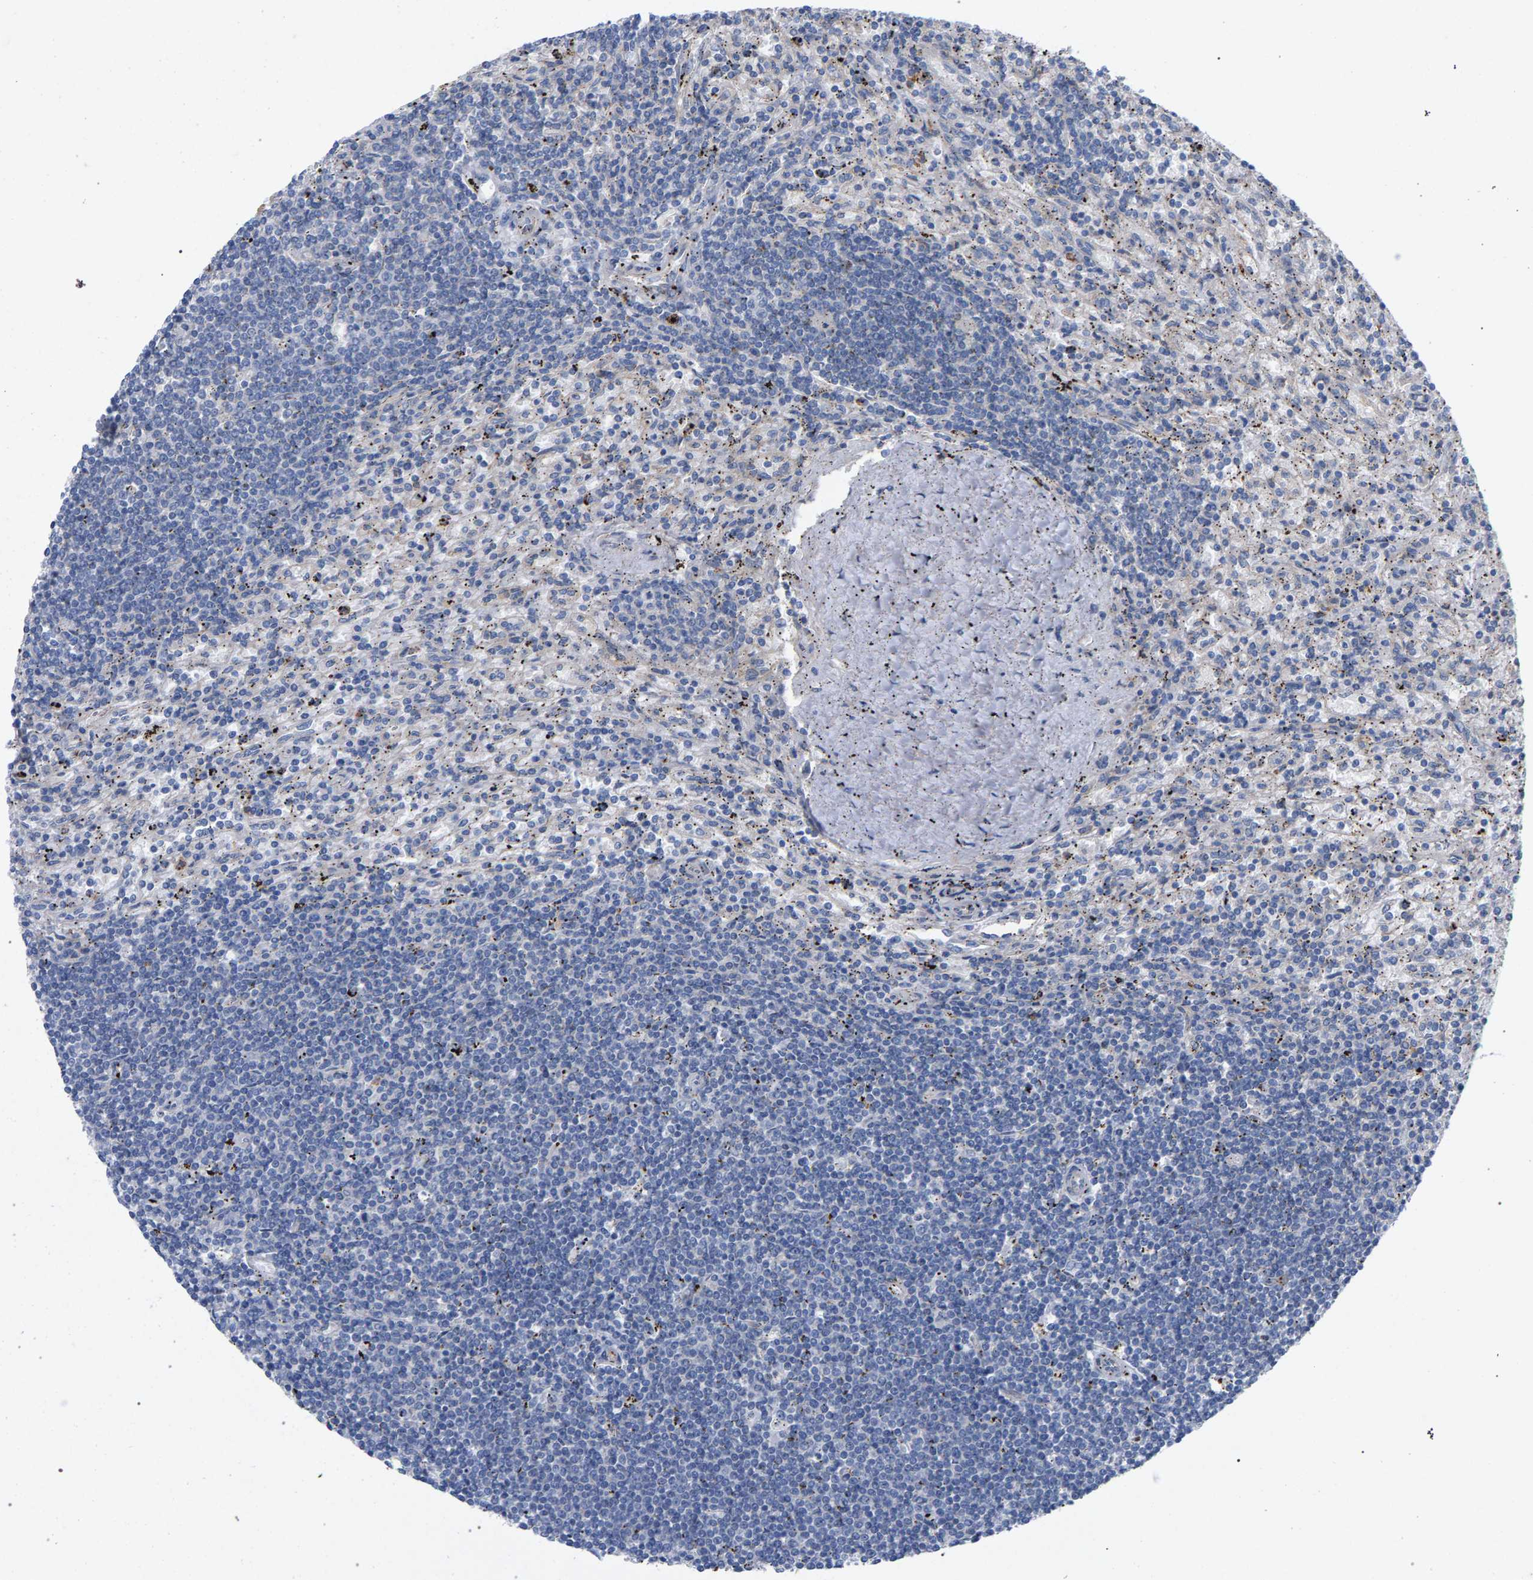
{"staining": {"intensity": "negative", "quantity": "none", "location": "none"}, "tissue": "lymphoma", "cell_type": "Tumor cells", "image_type": "cancer", "snomed": [{"axis": "morphology", "description": "Malignant lymphoma, non-Hodgkin's type, Low grade"}, {"axis": "topography", "description": "Spleen"}], "caption": "Tumor cells are negative for protein expression in human lymphoma.", "gene": "MAMDC2", "patient": {"sex": "male", "age": 76}}